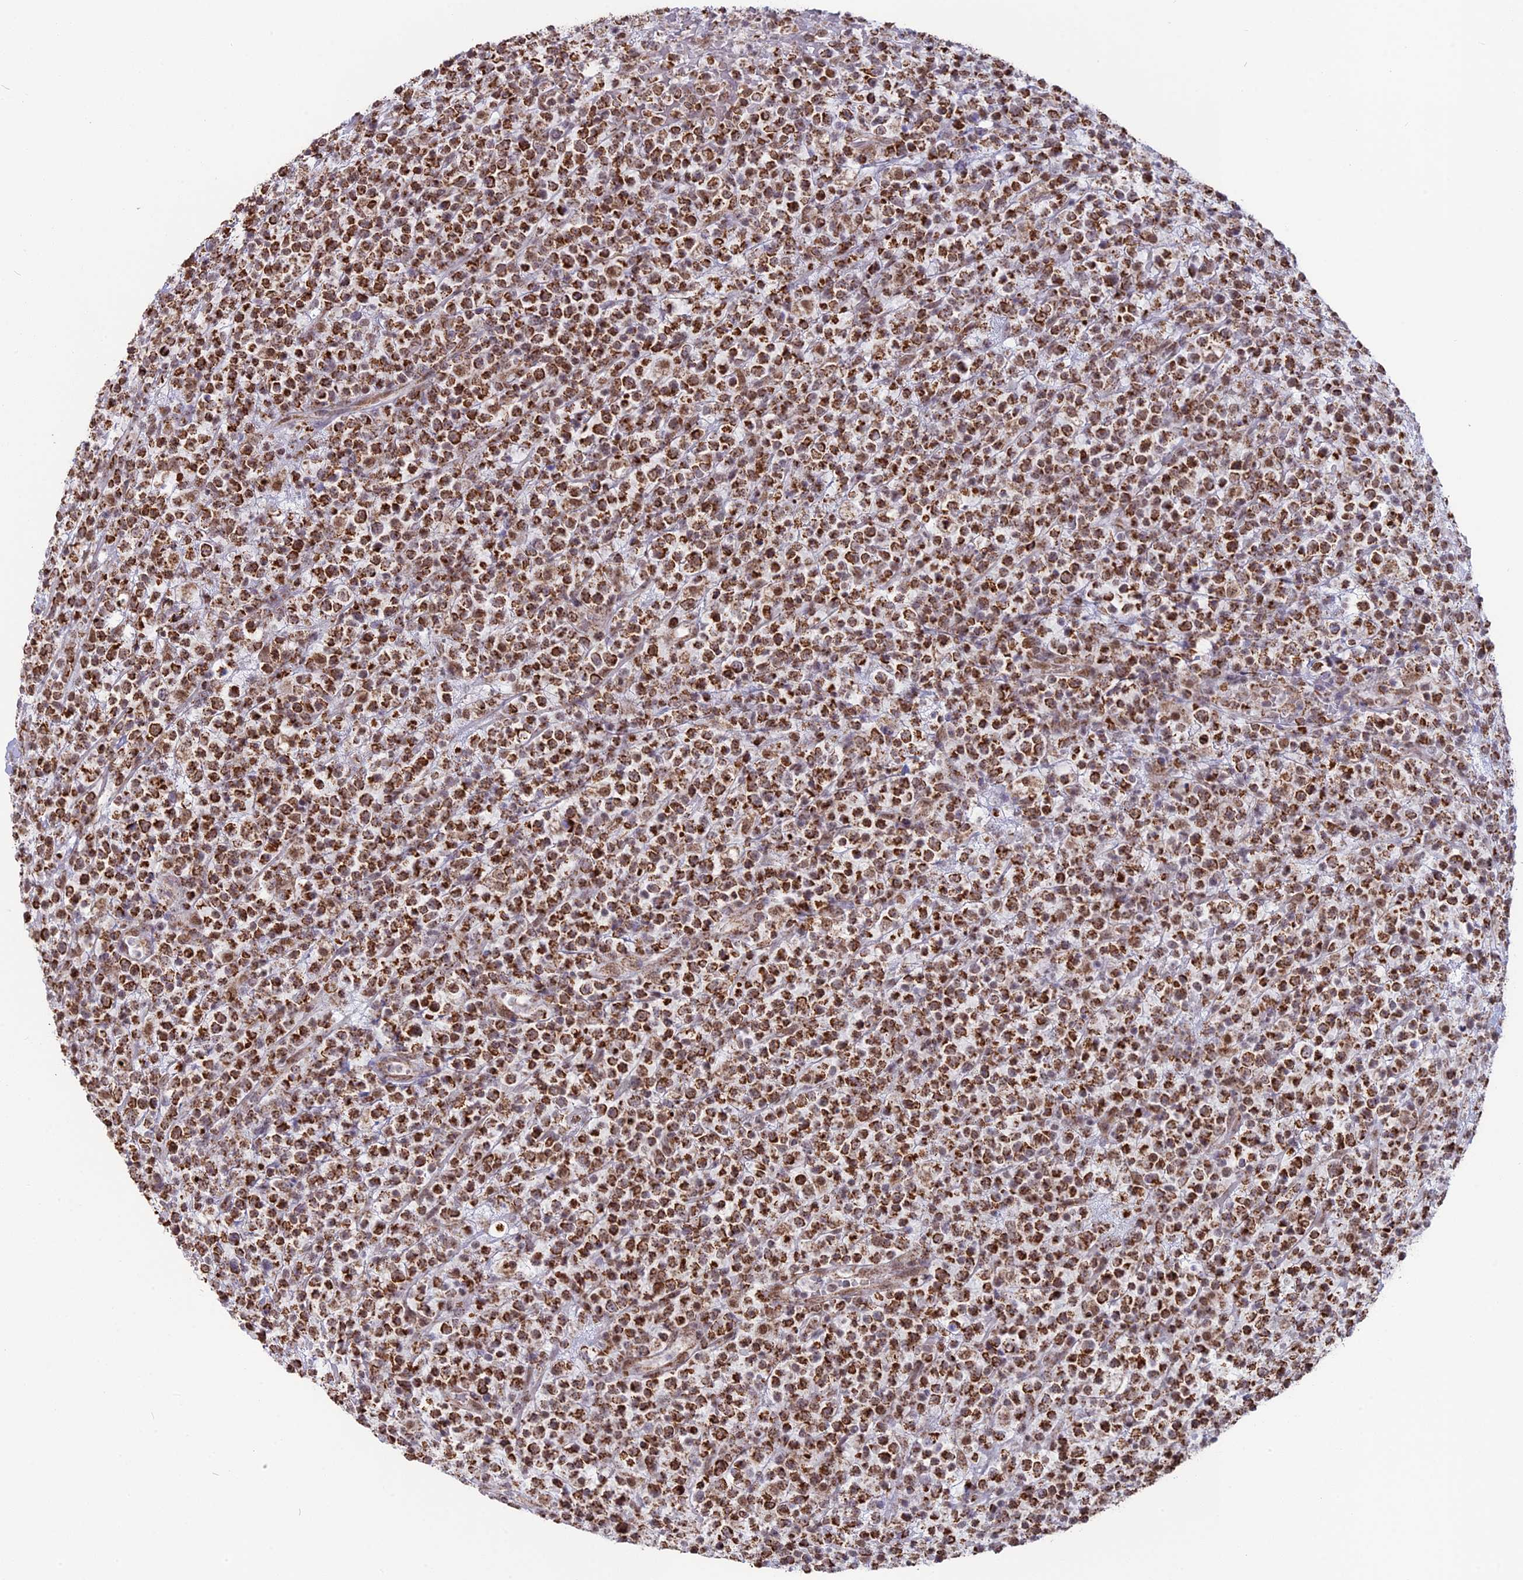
{"staining": {"intensity": "strong", "quantity": ">75%", "location": "cytoplasmic/membranous"}, "tissue": "lymphoma", "cell_type": "Tumor cells", "image_type": "cancer", "snomed": [{"axis": "morphology", "description": "Malignant lymphoma, non-Hodgkin's type, High grade"}, {"axis": "topography", "description": "Colon"}], "caption": "DAB (3,3'-diaminobenzidine) immunohistochemical staining of human malignant lymphoma, non-Hodgkin's type (high-grade) exhibits strong cytoplasmic/membranous protein staining in about >75% of tumor cells.", "gene": "ARHGAP40", "patient": {"sex": "female", "age": 53}}